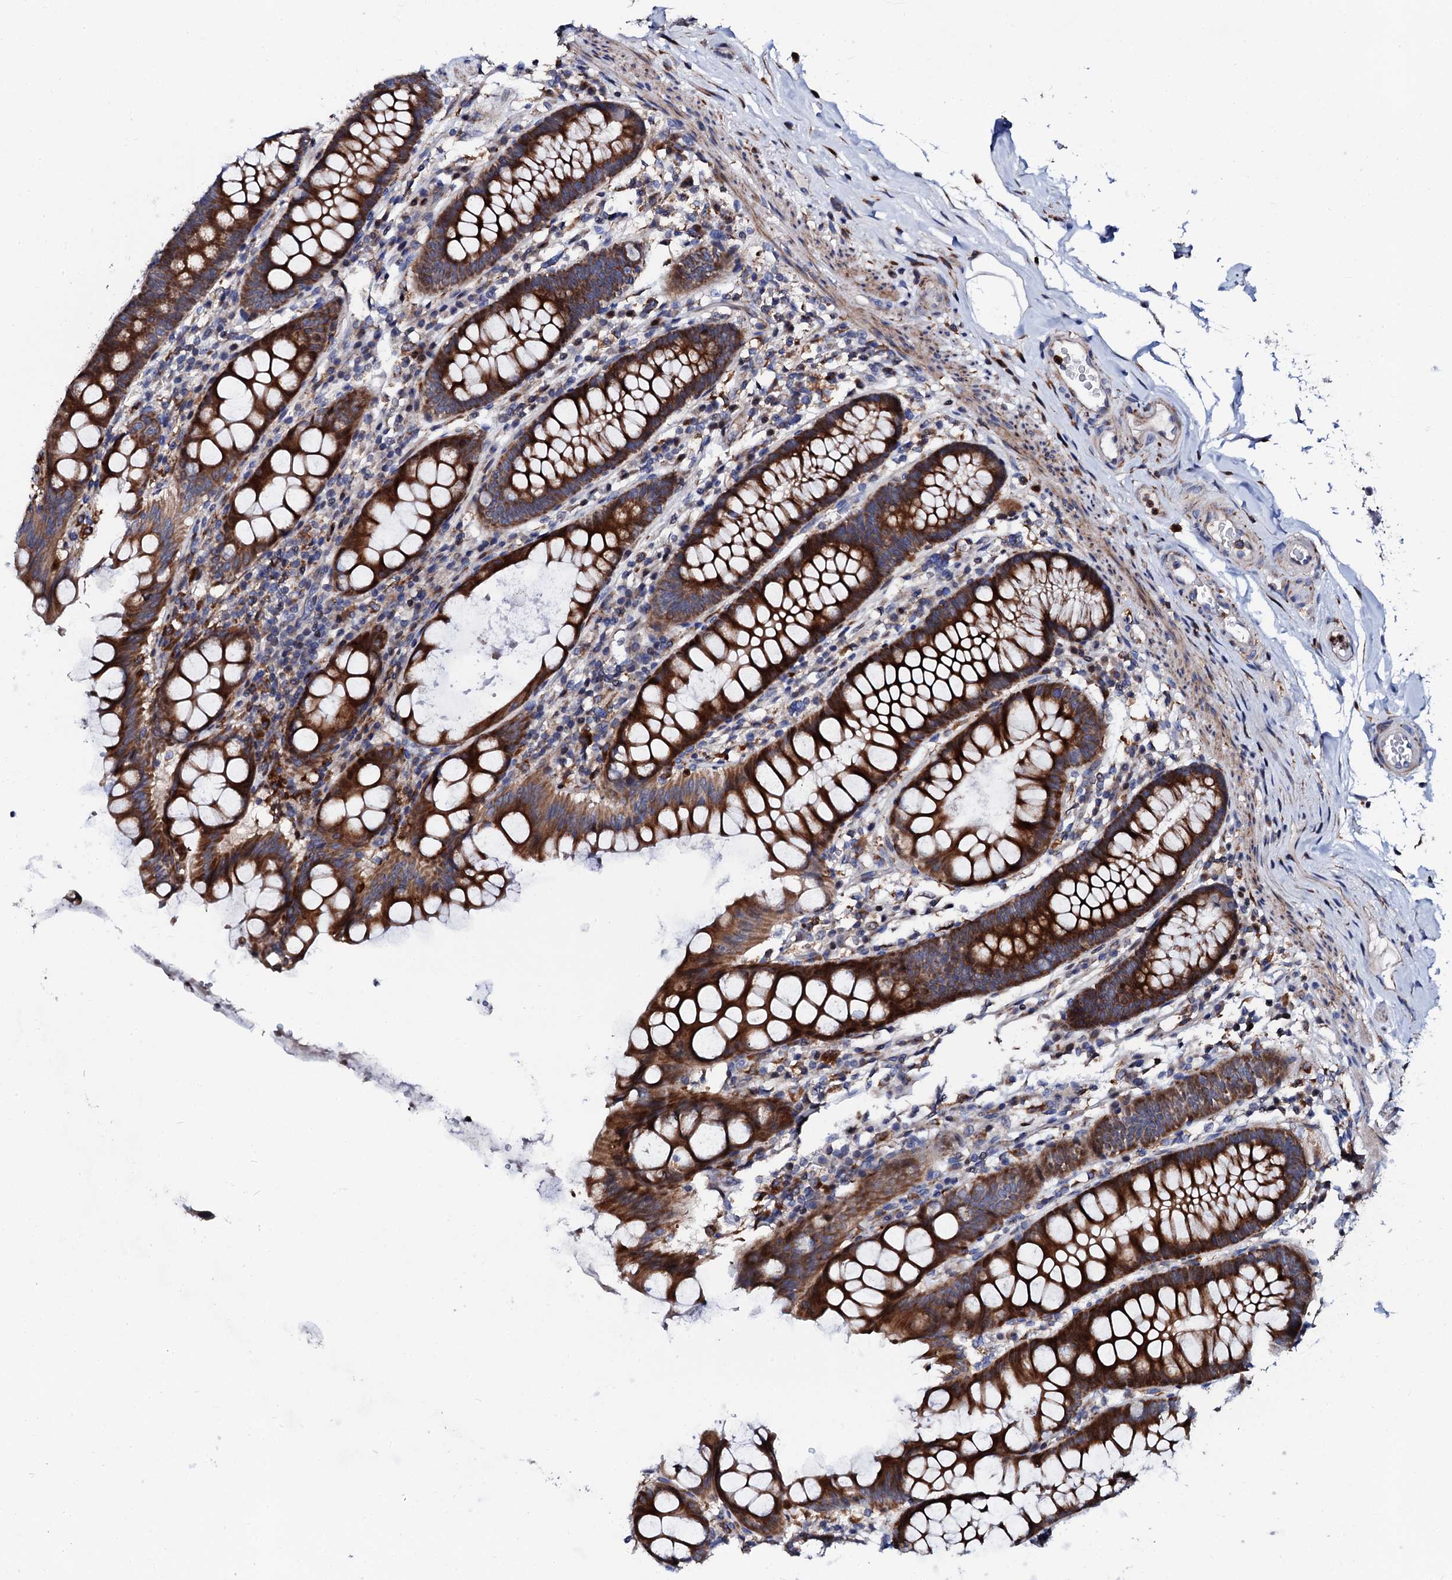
{"staining": {"intensity": "weak", "quantity": "25%-75%", "location": "cytoplasmic/membranous"}, "tissue": "colon", "cell_type": "Endothelial cells", "image_type": "normal", "snomed": [{"axis": "morphology", "description": "Normal tissue, NOS"}, {"axis": "topography", "description": "Colon"}], "caption": "Weak cytoplasmic/membranous protein positivity is identified in approximately 25%-75% of endothelial cells in colon. The staining is performed using DAB brown chromogen to label protein expression. The nuclei are counter-stained blue using hematoxylin.", "gene": "TCIRG1", "patient": {"sex": "female", "age": 79}}